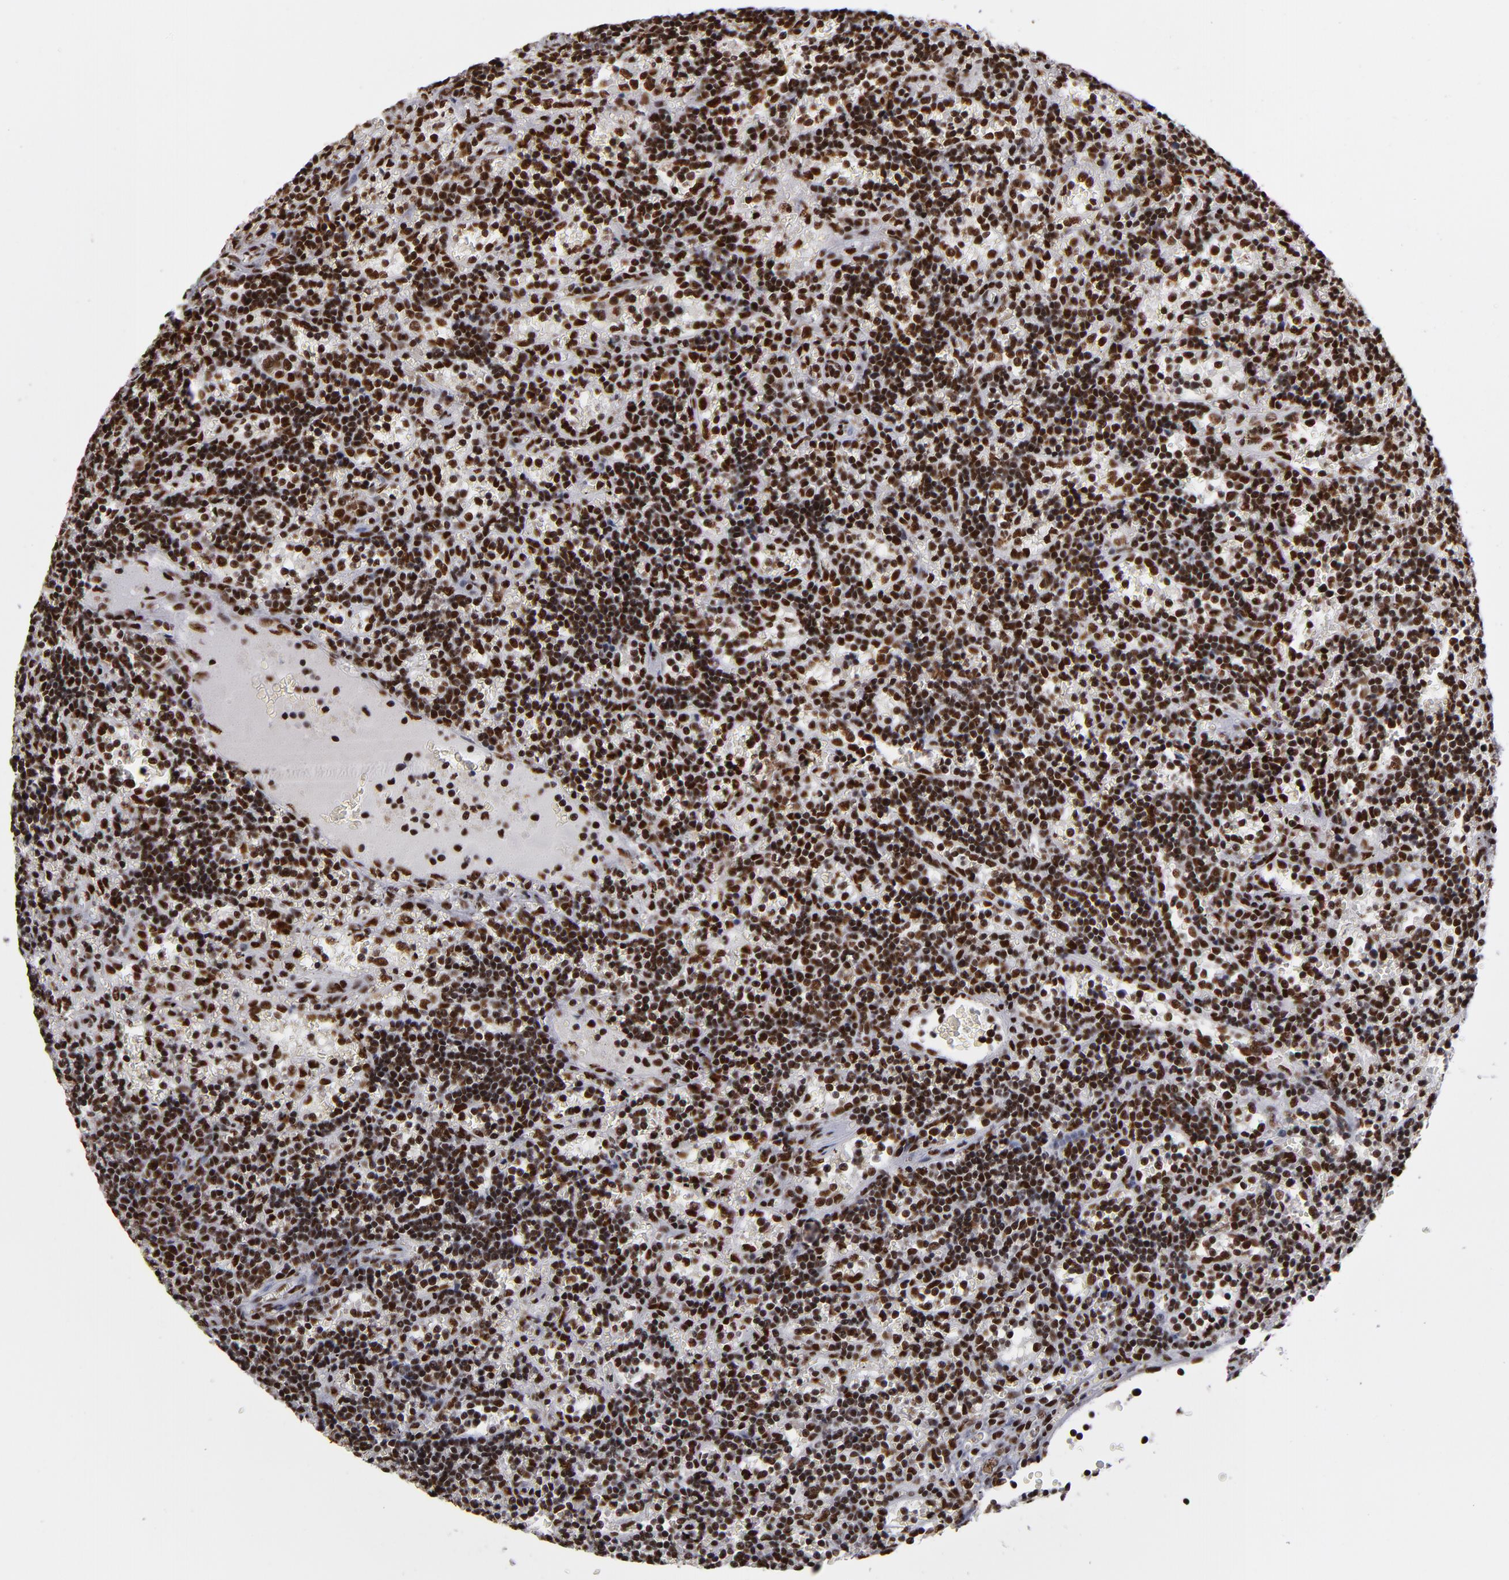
{"staining": {"intensity": "strong", "quantity": ">75%", "location": "nuclear"}, "tissue": "lymphoma", "cell_type": "Tumor cells", "image_type": "cancer", "snomed": [{"axis": "morphology", "description": "Malignant lymphoma, non-Hodgkin's type, Low grade"}, {"axis": "topography", "description": "Spleen"}], "caption": "Malignant lymphoma, non-Hodgkin's type (low-grade) was stained to show a protein in brown. There is high levels of strong nuclear expression in about >75% of tumor cells.", "gene": "MRE11", "patient": {"sex": "male", "age": 60}}